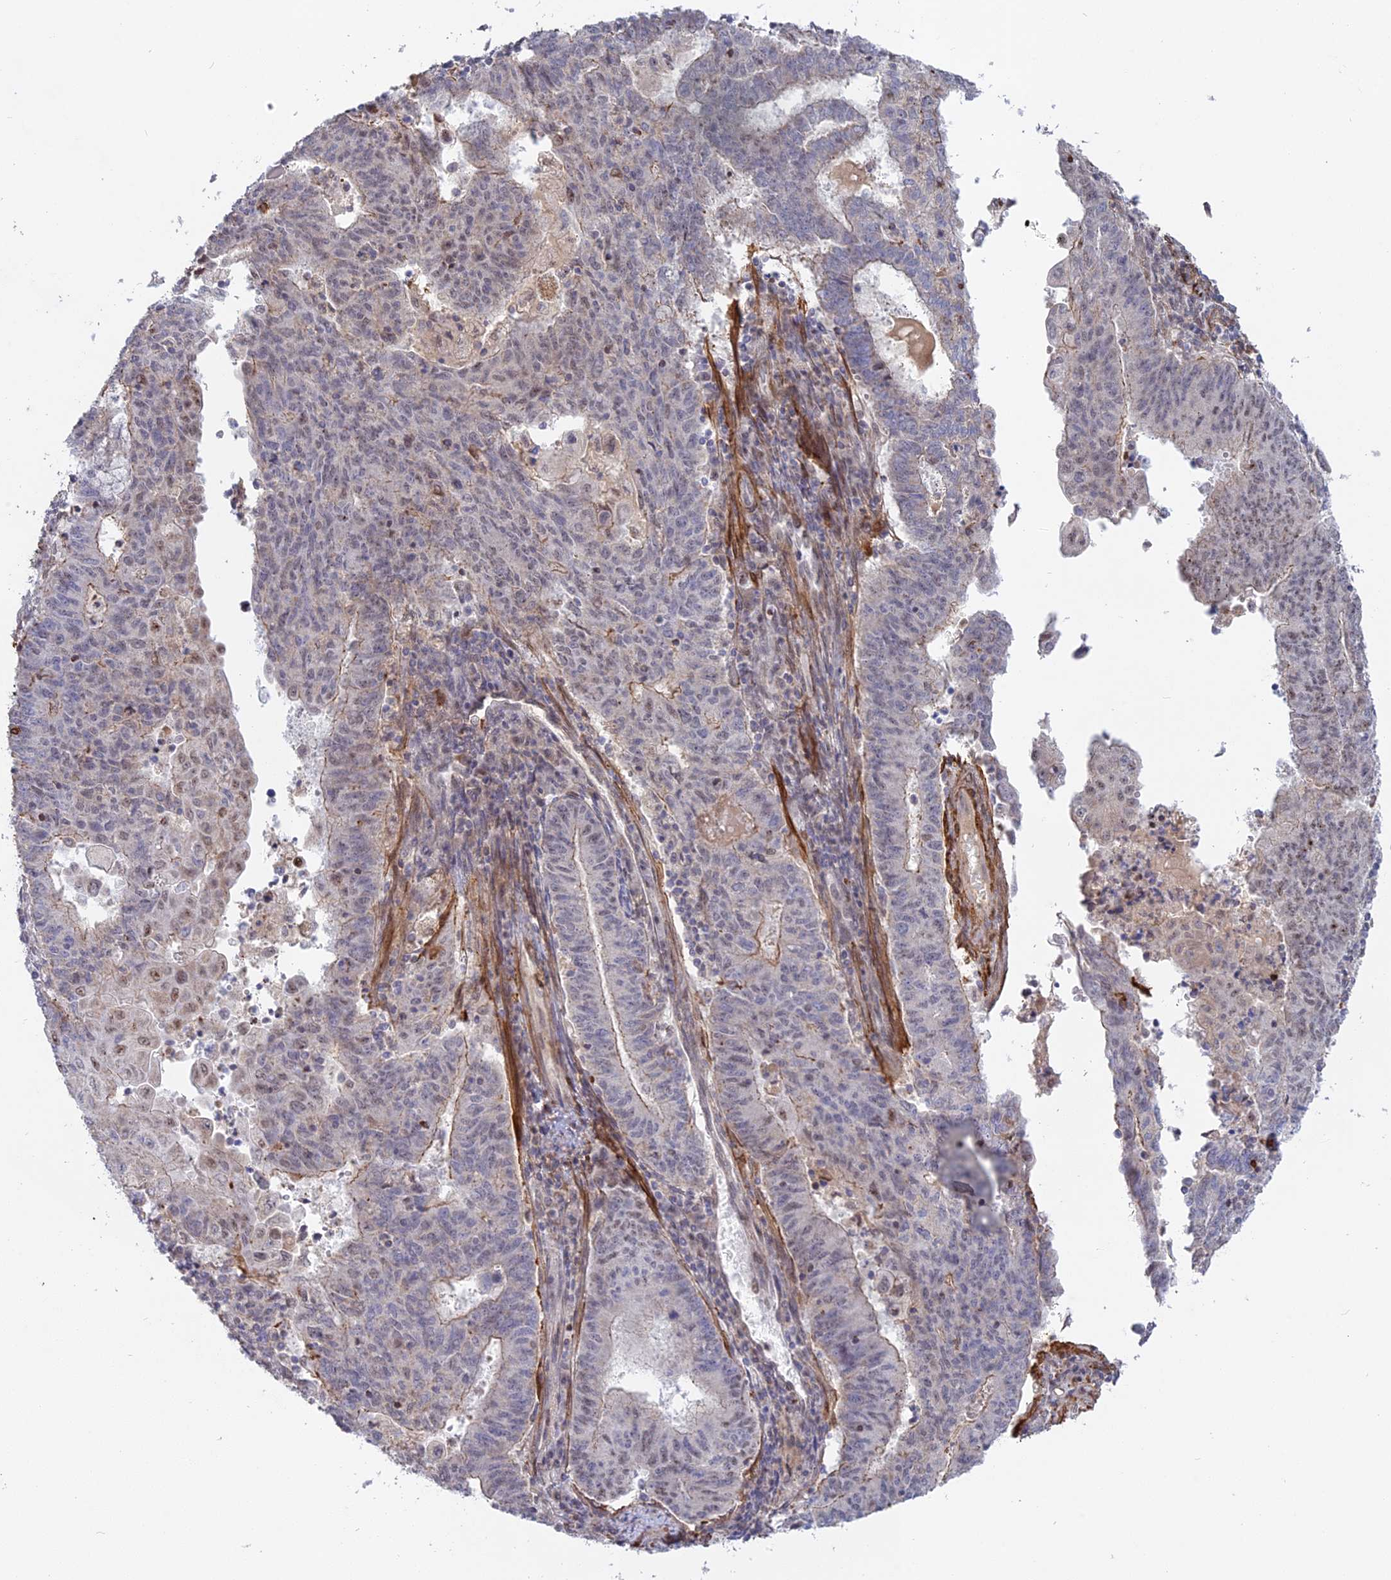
{"staining": {"intensity": "moderate", "quantity": "<25%", "location": "cytoplasmic/membranous"}, "tissue": "endometrial cancer", "cell_type": "Tumor cells", "image_type": "cancer", "snomed": [{"axis": "morphology", "description": "Adenocarcinoma, NOS"}, {"axis": "topography", "description": "Endometrium"}], "caption": "Protein staining demonstrates moderate cytoplasmic/membranous staining in approximately <25% of tumor cells in endometrial cancer (adenocarcinoma).", "gene": "CCDC154", "patient": {"sex": "female", "age": 59}}